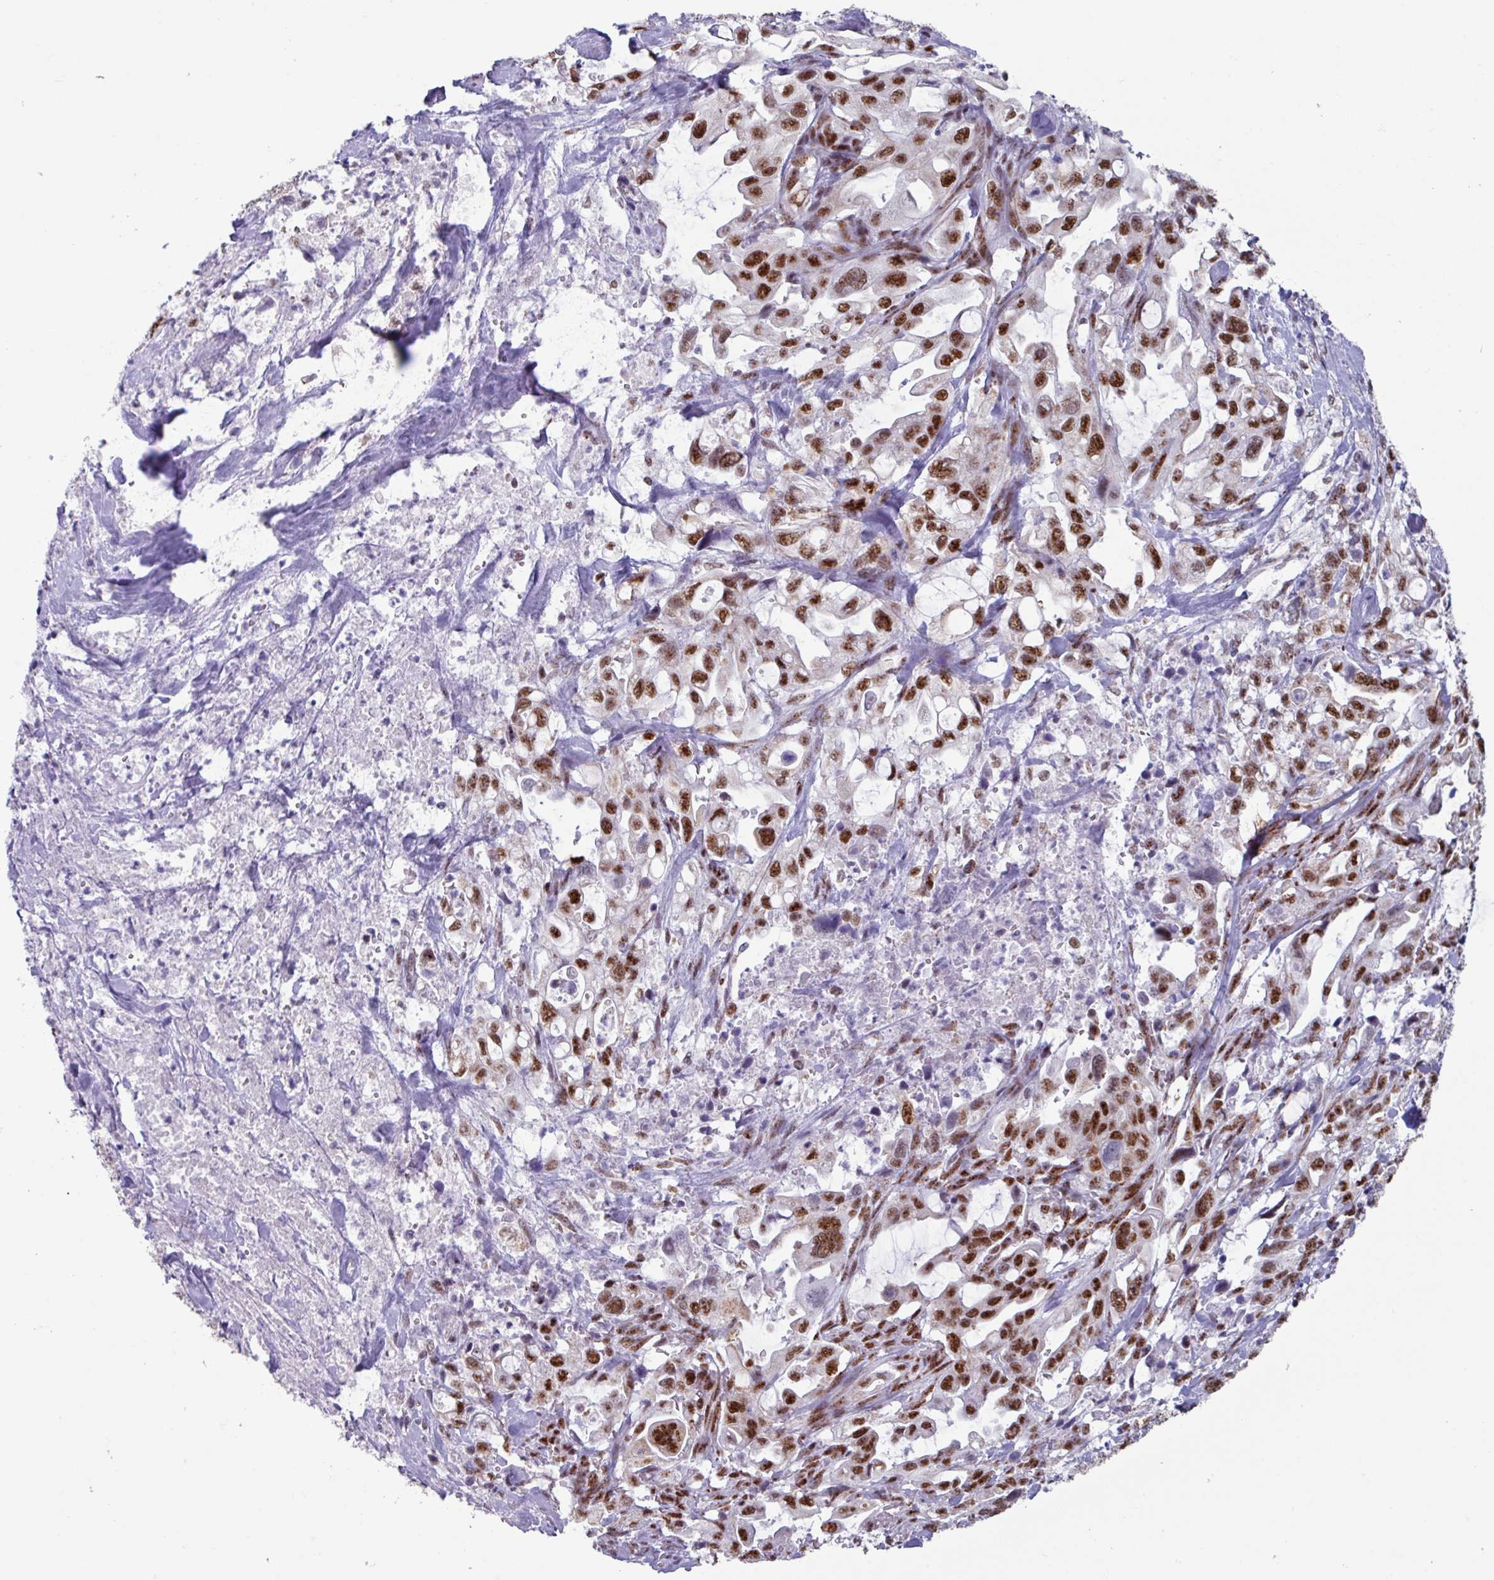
{"staining": {"intensity": "moderate", "quantity": ">75%", "location": "nuclear"}, "tissue": "pancreatic cancer", "cell_type": "Tumor cells", "image_type": "cancer", "snomed": [{"axis": "morphology", "description": "Adenocarcinoma, NOS"}, {"axis": "topography", "description": "Pancreas"}], "caption": "Protein staining reveals moderate nuclear positivity in about >75% of tumor cells in pancreatic adenocarcinoma.", "gene": "PUF60", "patient": {"sex": "female", "age": 61}}